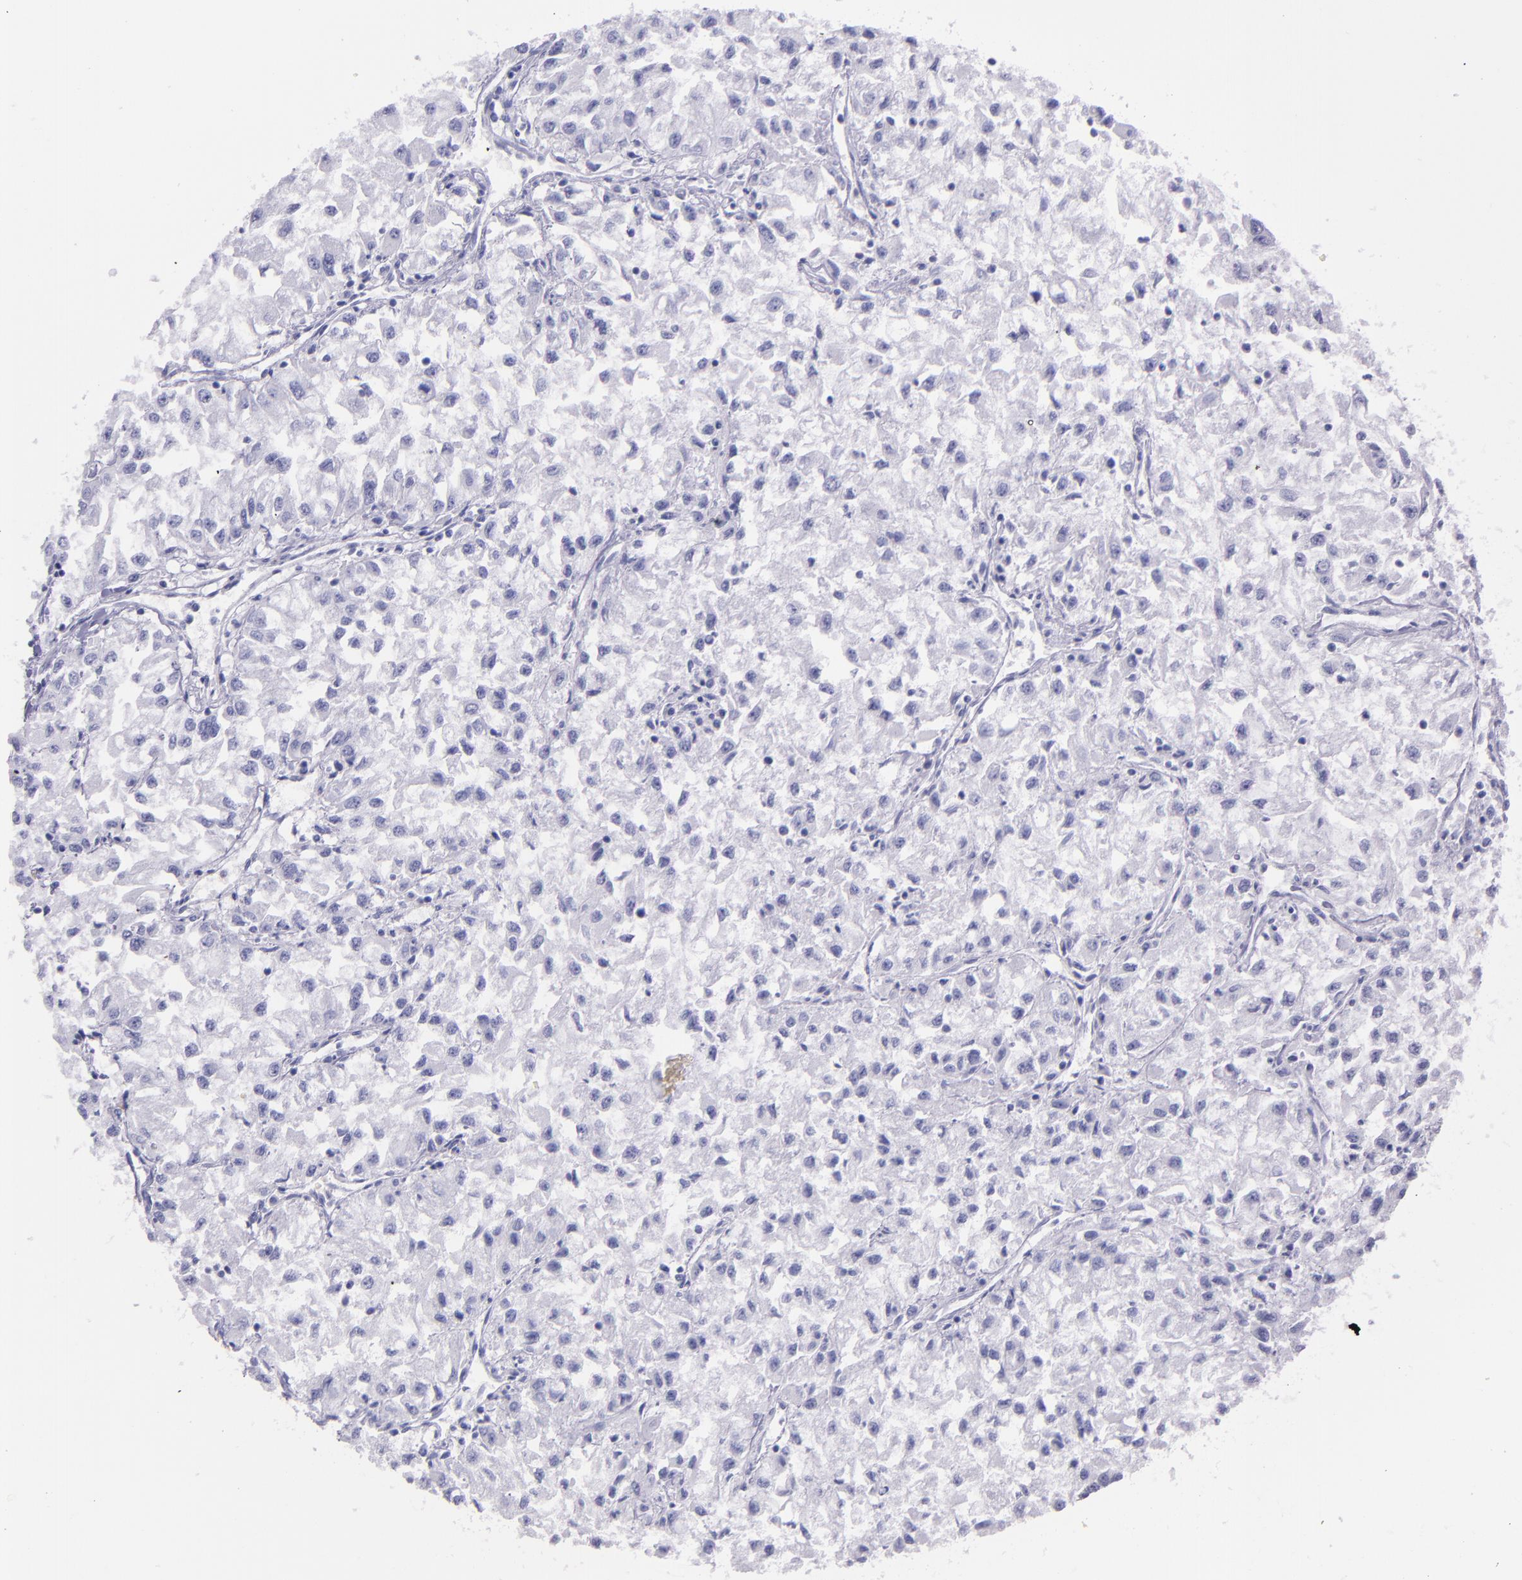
{"staining": {"intensity": "negative", "quantity": "none", "location": "none"}, "tissue": "renal cancer", "cell_type": "Tumor cells", "image_type": "cancer", "snomed": [{"axis": "morphology", "description": "Adenocarcinoma, NOS"}, {"axis": "topography", "description": "Kidney"}], "caption": "The image reveals no staining of tumor cells in adenocarcinoma (renal). The staining is performed using DAB brown chromogen with nuclei counter-stained in using hematoxylin.", "gene": "SFTPA2", "patient": {"sex": "male", "age": 59}}